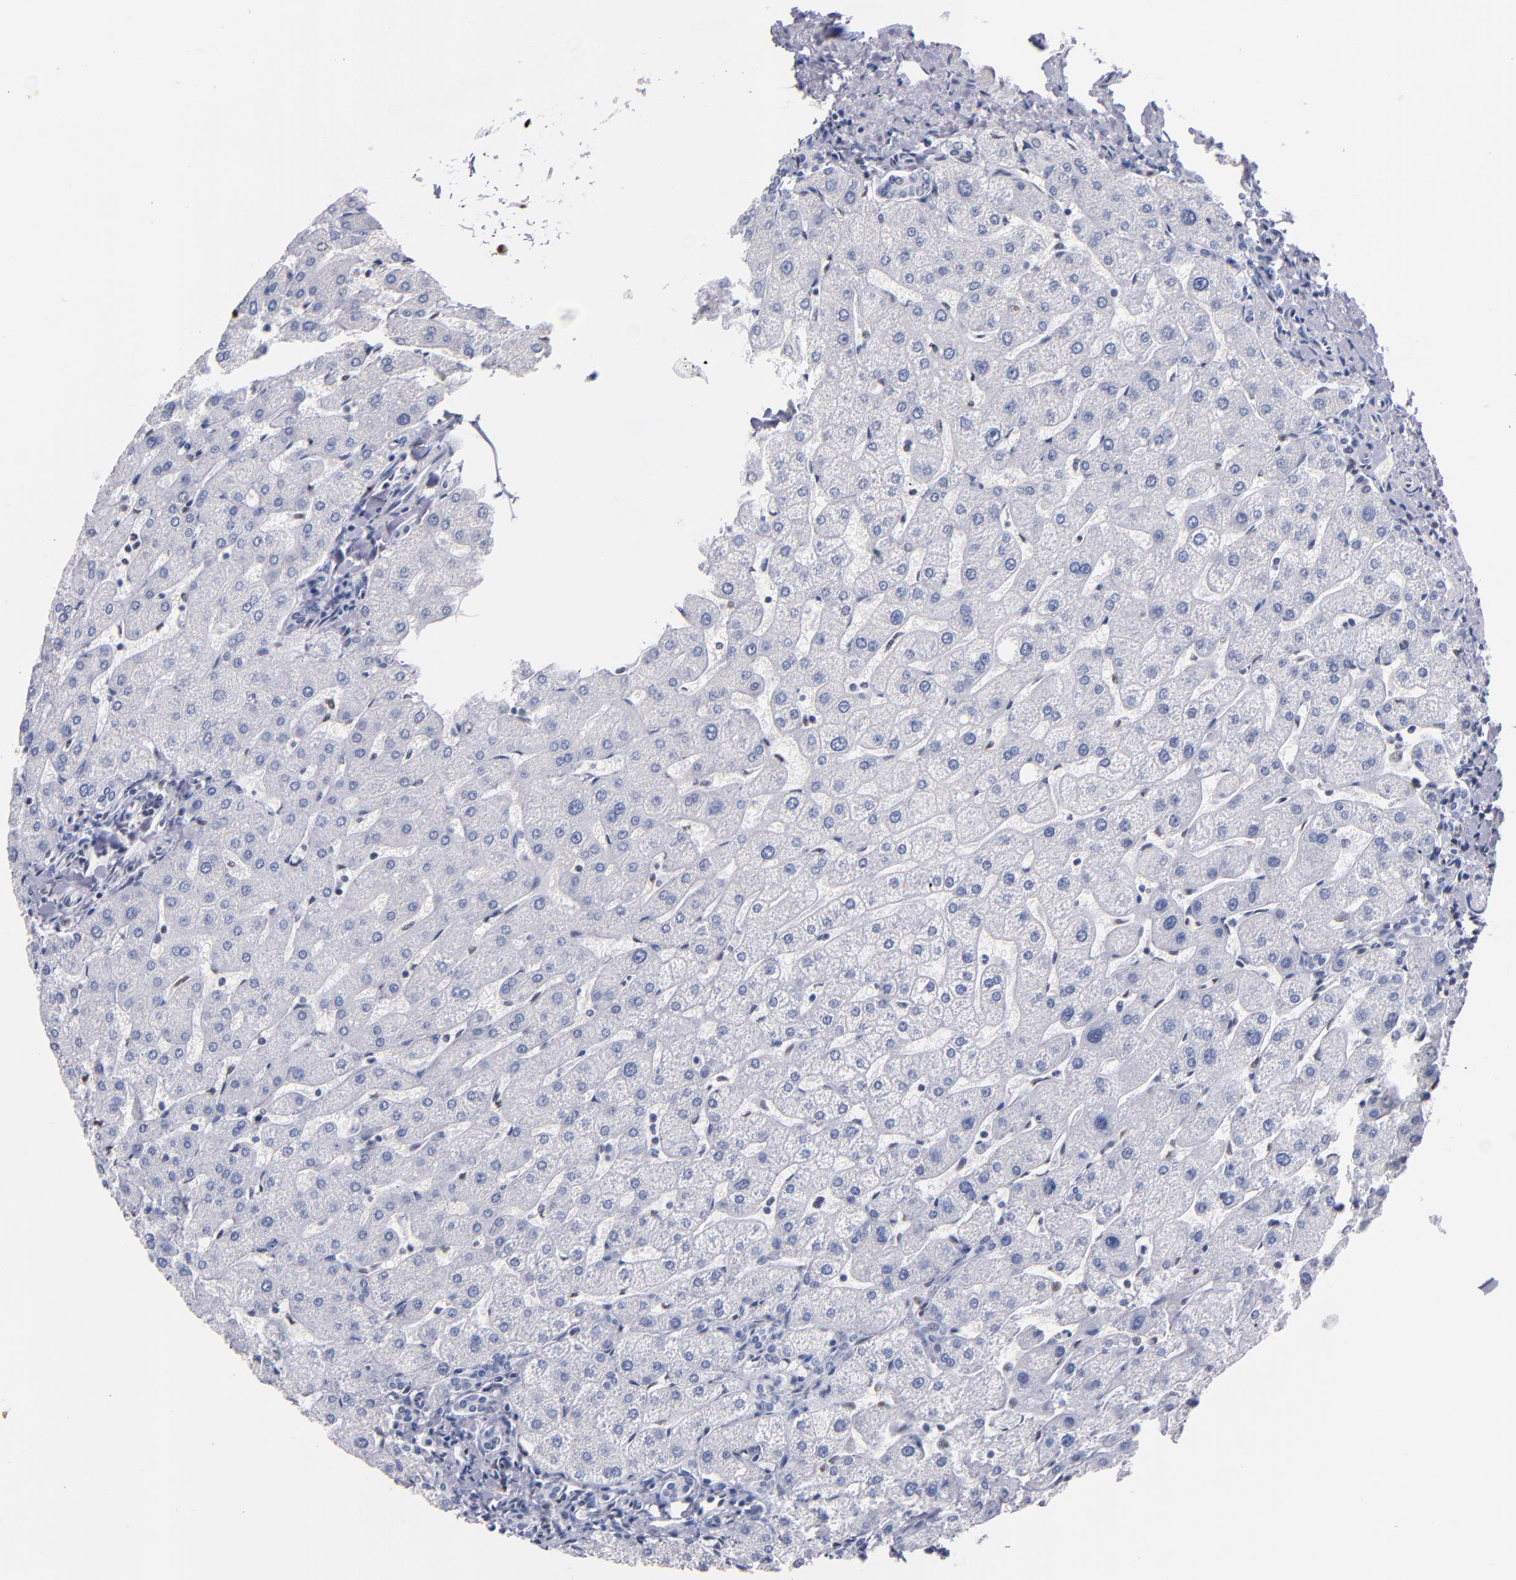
{"staining": {"intensity": "negative", "quantity": "none", "location": "none"}, "tissue": "liver", "cell_type": "Cholangiocytes", "image_type": "normal", "snomed": [{"axis": "morphology", "description": "Normal tissue, NOS"}, {"axis": "topography", "description": "Liver"}], "caption": "The immunohistochemistry micrograph has no significant staining in cholangiocytes of liver.", "gene": "IFI16", "patient": {"sex": "male", "age": 67}}